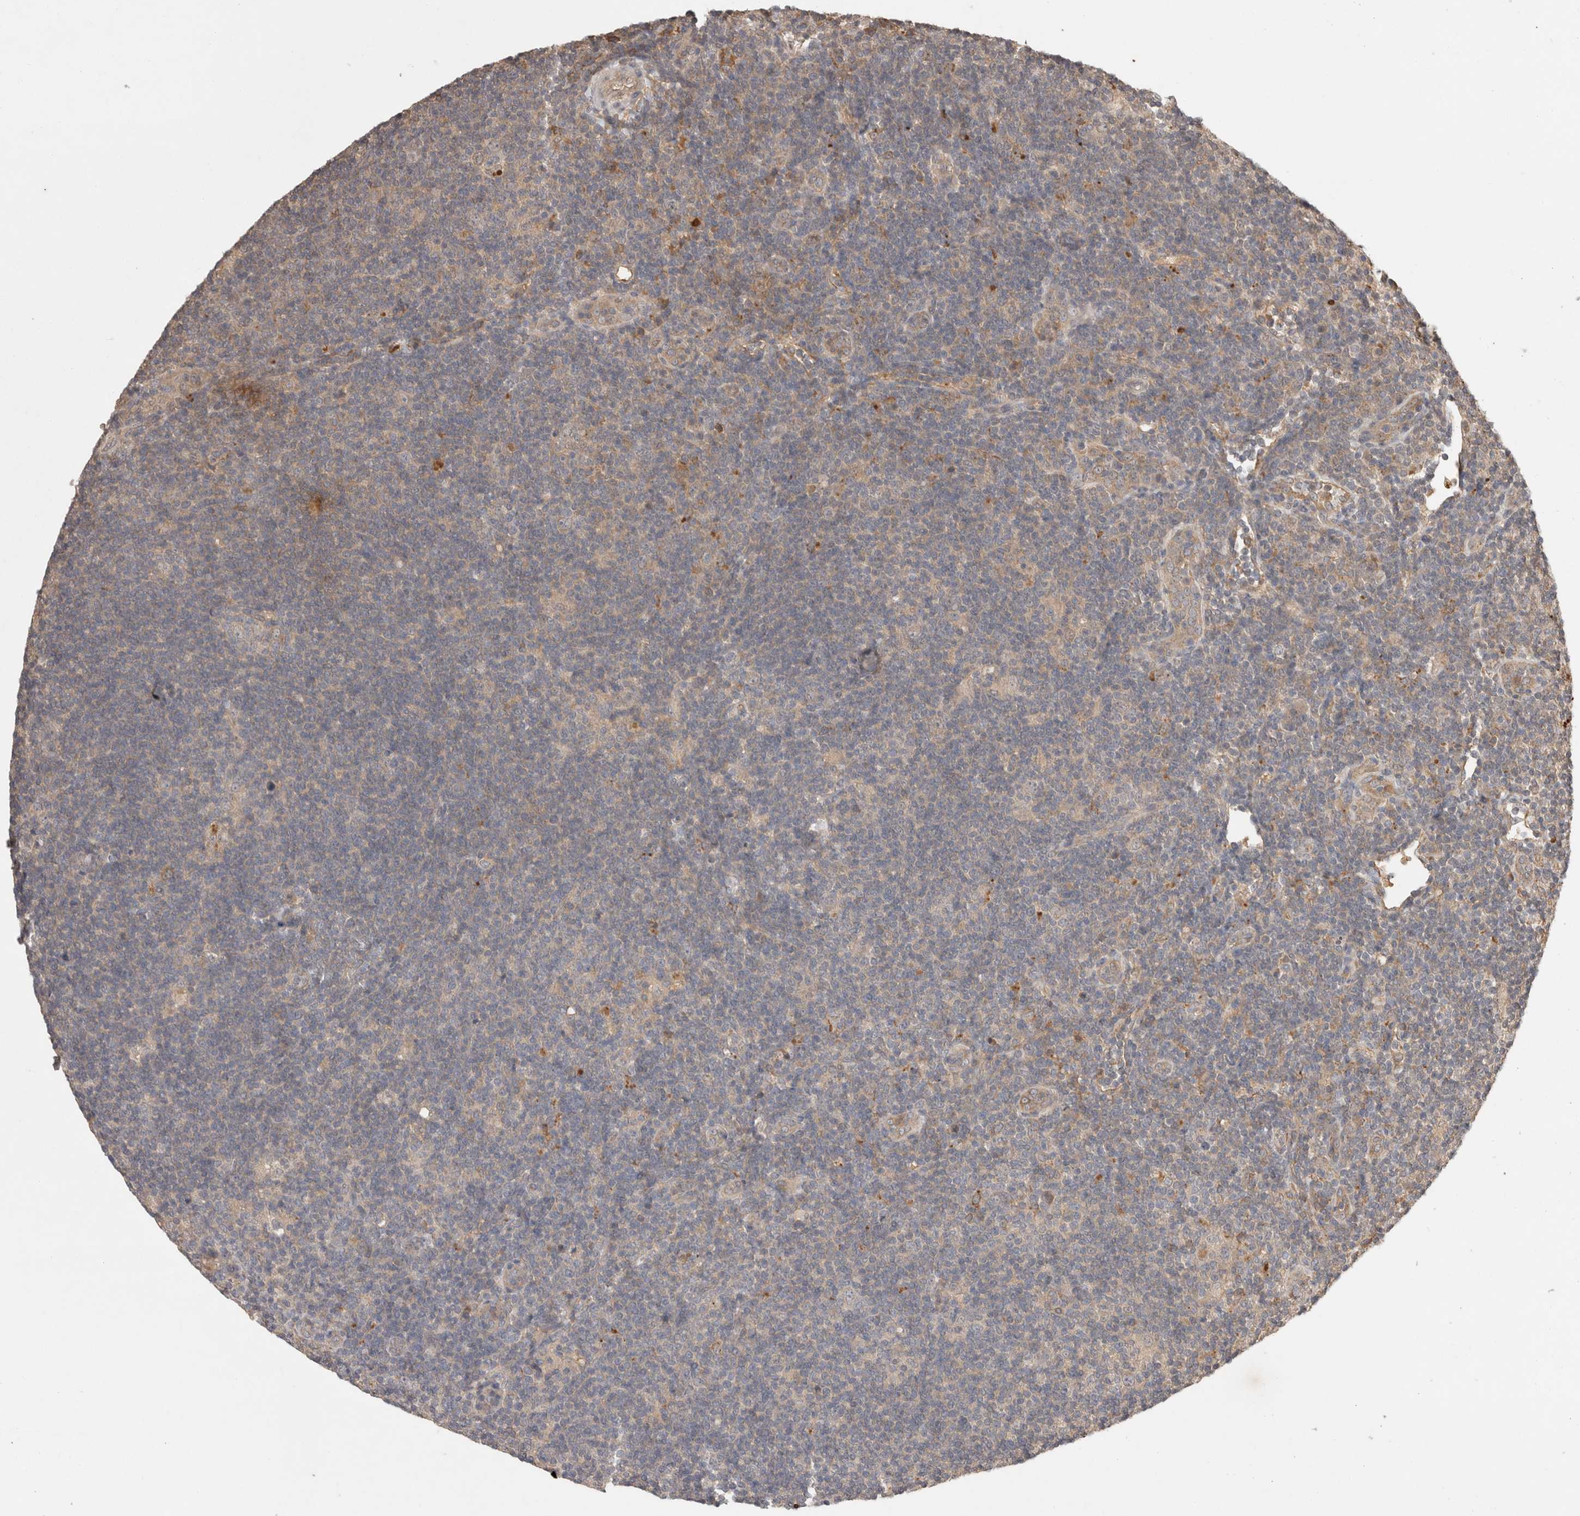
{"staining": {"intensity": "weak", "quantity": "<25%", "location": "cytoplasmic/membranous"}, "tissue": "lymphoma", "cell_type": "Tumor cells", "image_type": "cancer", "snomed": [{"axis": "morphology", "description": "Hodgkin's disease, NOS"}, {"axis": "topography", "description": "Lymph node"}], "caption": "Tumor cells are negative for protein expression in human lymphoma.", "gene": "PRMT3", "patient": {"sex": "female", "age": 57}}